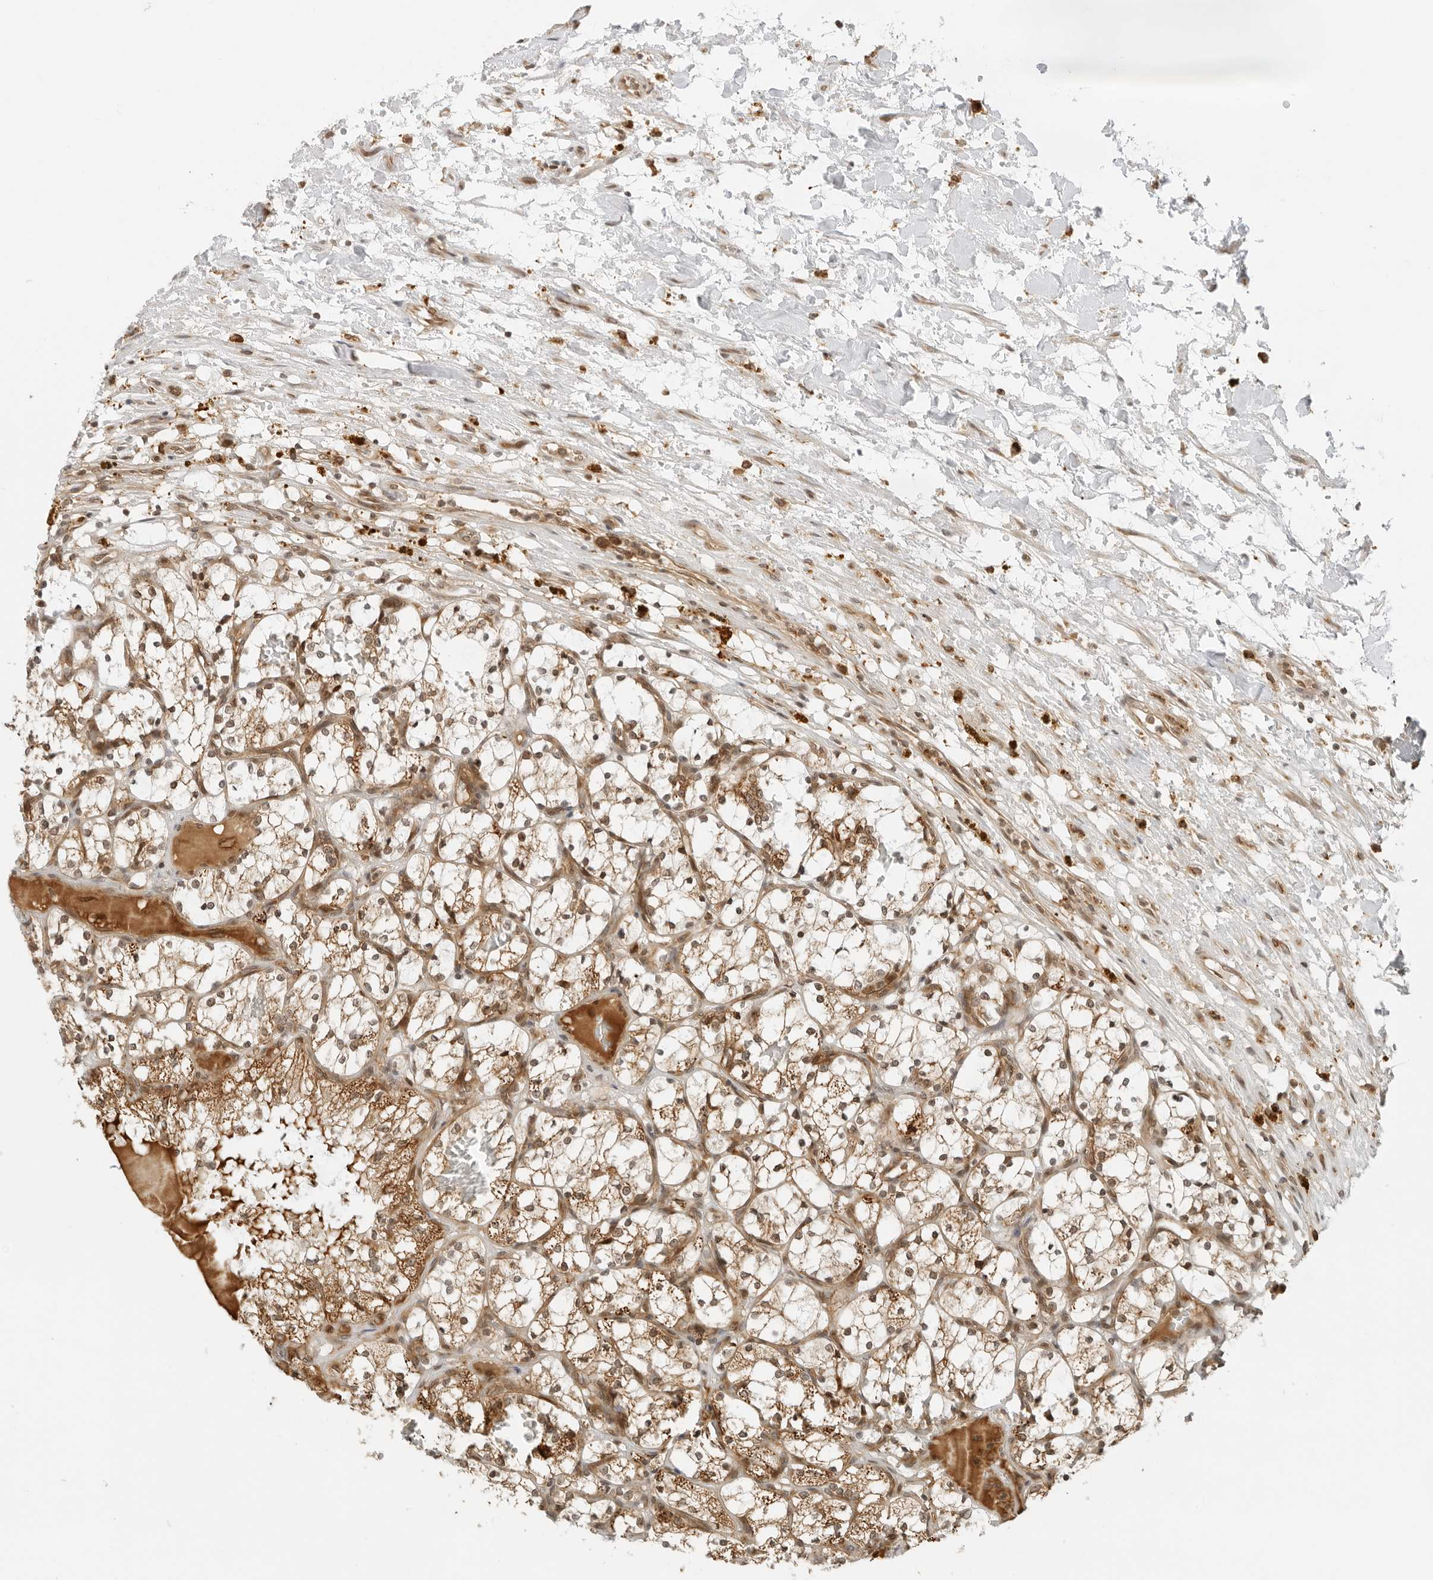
{"staining": {"intensity": "moderate", "quantity": ">75%", "location": "cytoplasmic/membranous"}, "tissue": "renal cancer", "cell_type": "Tumor cells", "image_type": "cancer", "snomed": [{"axis": "morphology", "description": "Adenocarcinoma, NOS"}, {"axis": "topography", "description": "Kidney"}], "caption": "IHC micrograph of neoplastic tissue: human renal cancer (adenocarcinoma) stained using IHC displays medium levels of moderate protein expression localized specifically in the cytoplasmic/membranous of tumor cells, appearing as a cytoplasmic/membranous brown color.", "gene": "RC3H1", "patient": {"sex": "female", "age": 69}}